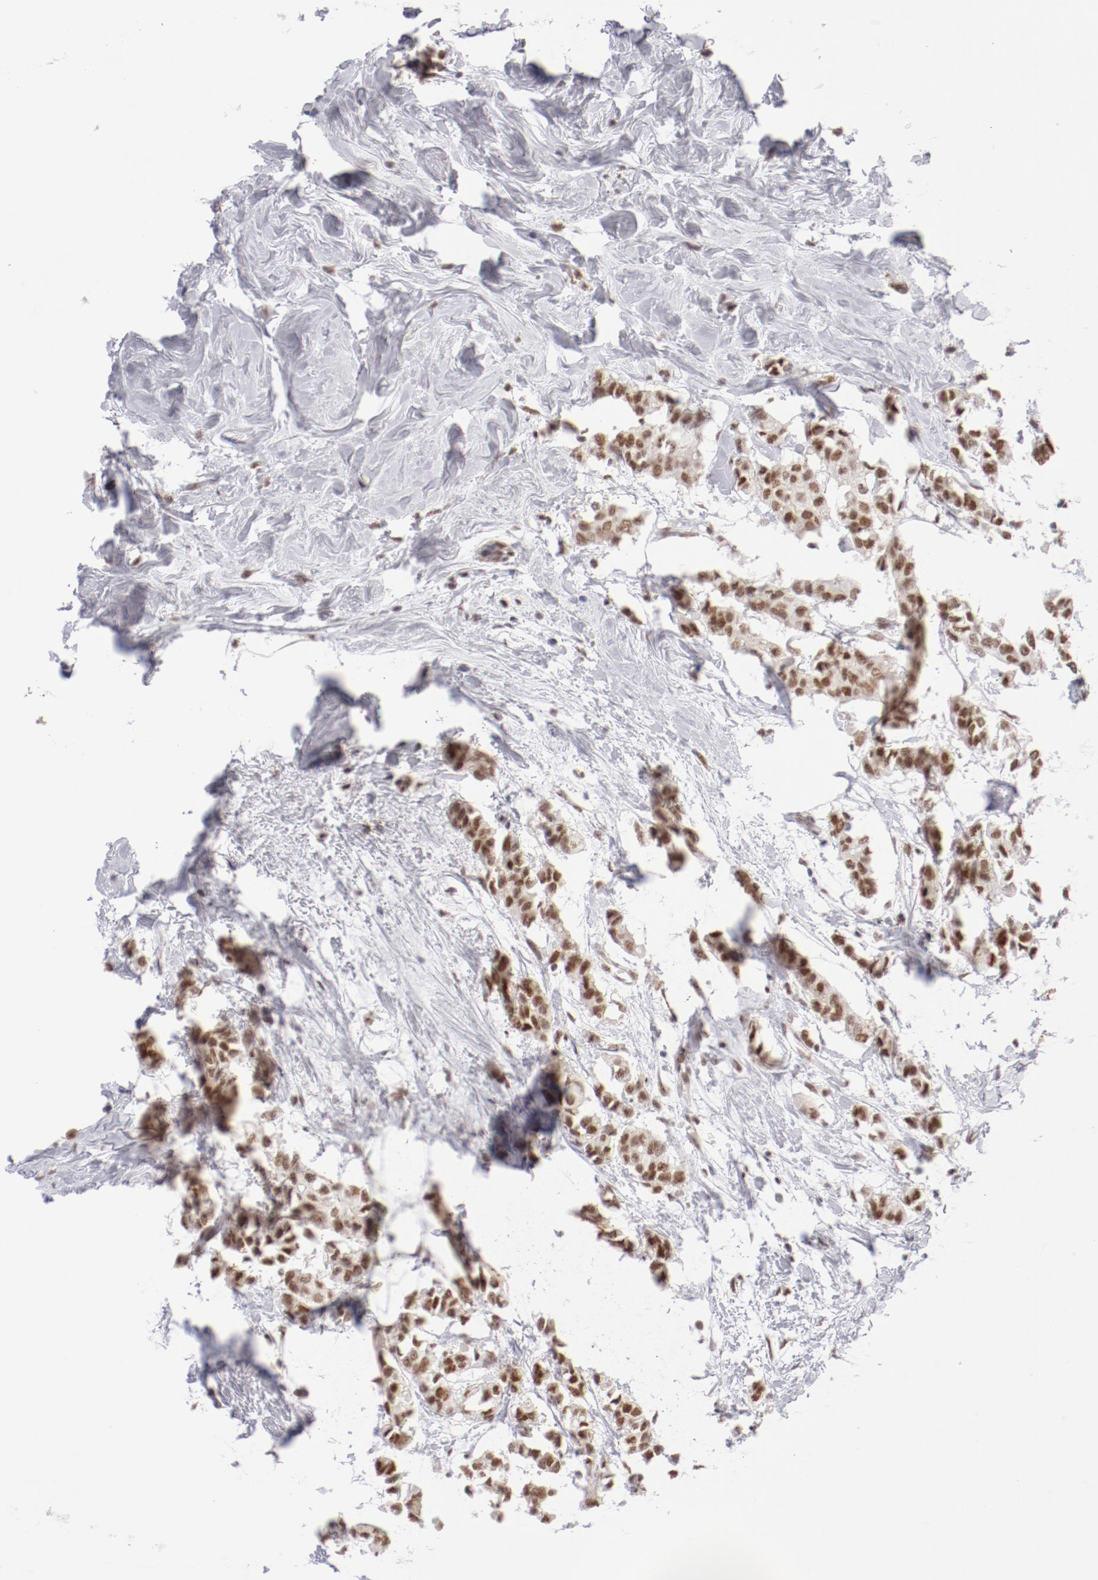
{"staining": {"intensity": "strong", "quantity": ">75%", "location": "nuclear"}, "tissue": "breast cancer", "cell_type": "Tumor cells", "image_type": "cancer", "snomed": [{"axis": "morphology", "description": "Duct carcinoma"}, {"axis": "topography", "description": "Breast"}], "caption": "A histopathology image of human infiltrating ductal carcinoma (breast) stained for a protein shows strong nuclear brown staining in tumor cells.", "gene": "TFAP4", "patient": {"sex": "female", "age": 84}}